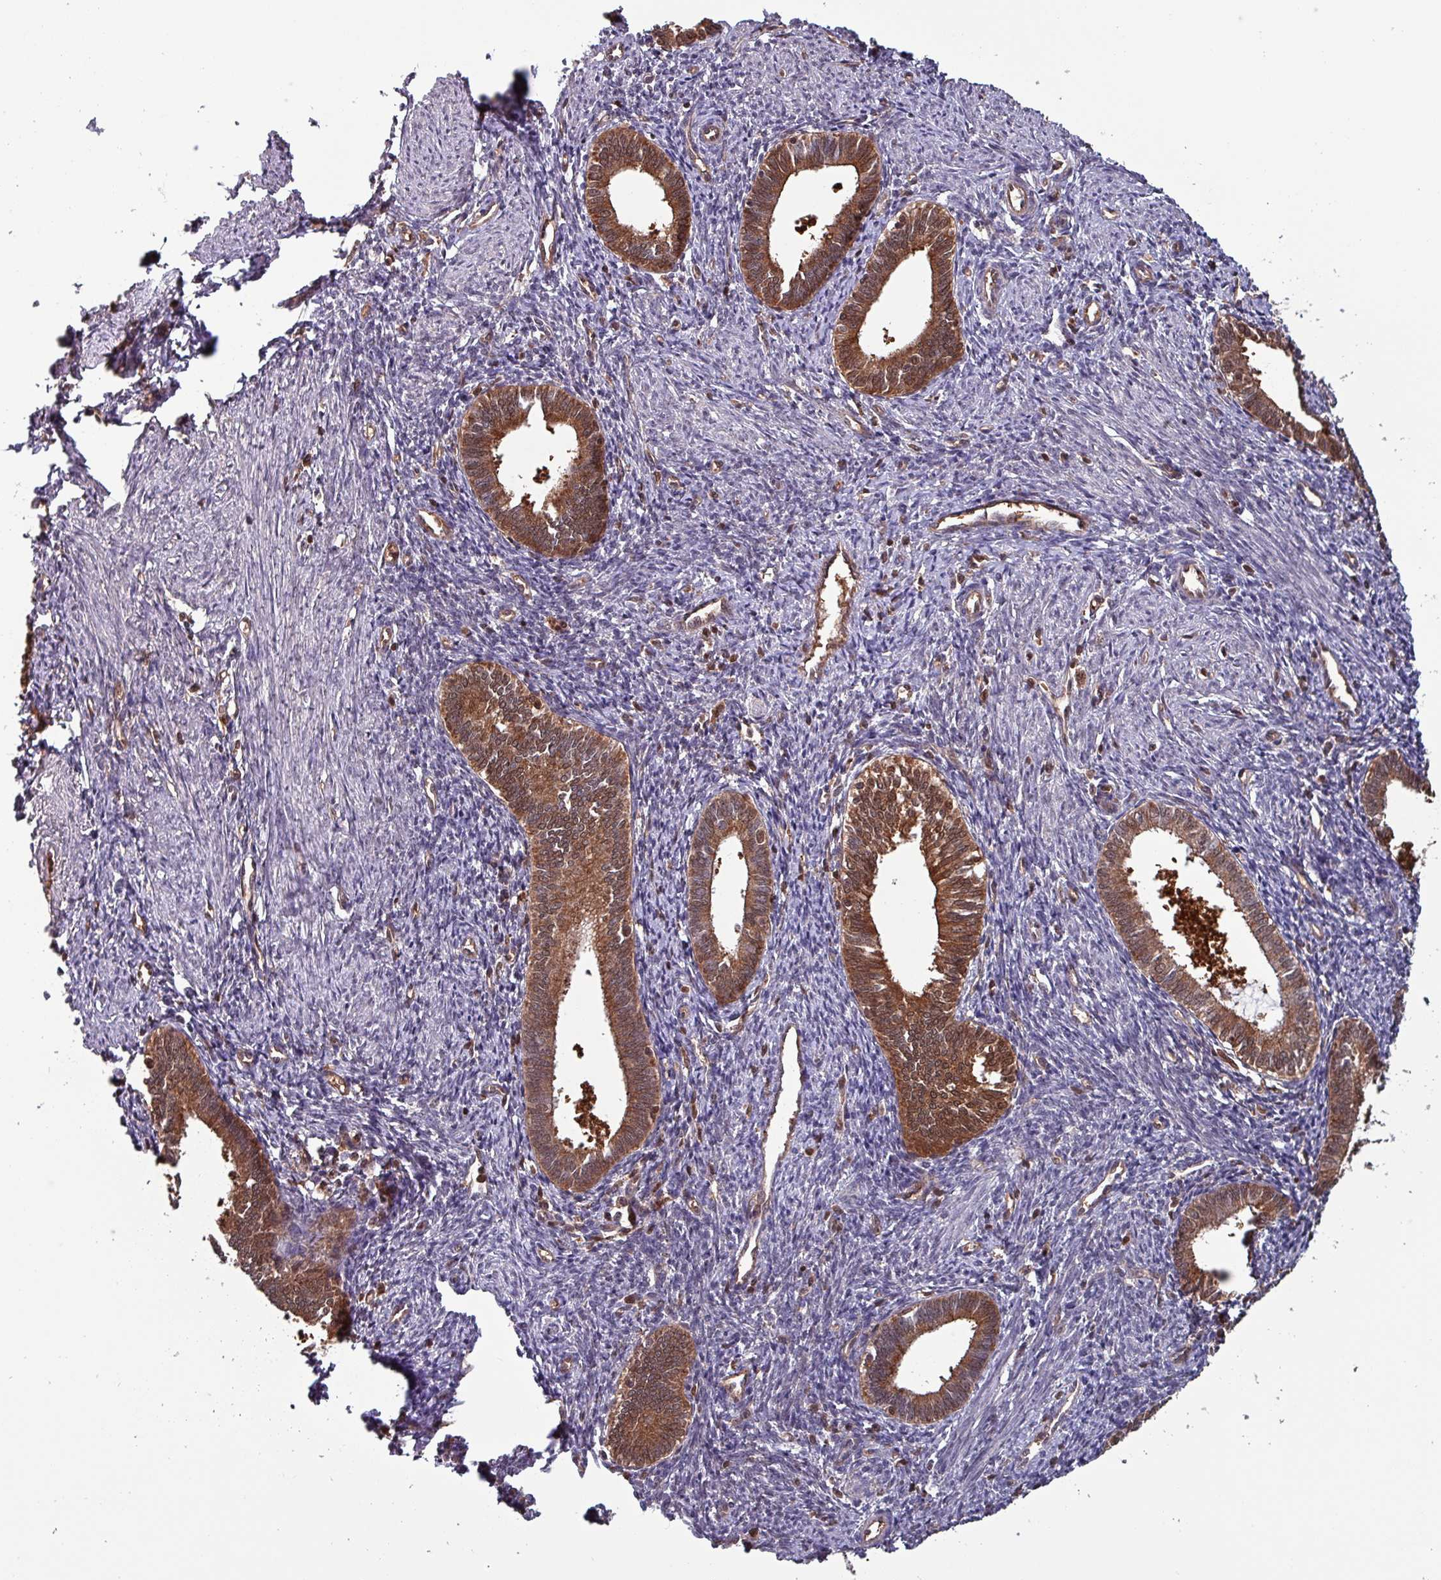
{"staining": {"intensity": "moderate", "quantity": "<25%", "location": "cytoplasmic/membranous,nuclear"}, "tissue": "endometrium", "cell_type": "Cells in endometrial stroma", "image_type": "normal", "snomed": [{"axis": "morphology", "description": "Normal tissue, NOS"}, {"axis": "topography", "description": "Endometrium"}], "caption": "The image displays a brown stain indicating the presence of a protein in the cytoplasmic/membranous,nuclear of cells in endometrial stroma in endometrium. (DAB IHC with brightfield microscopy, high magnification).", "gene": "PSMB8", "patient": {"sex": "female", "age": 41}}